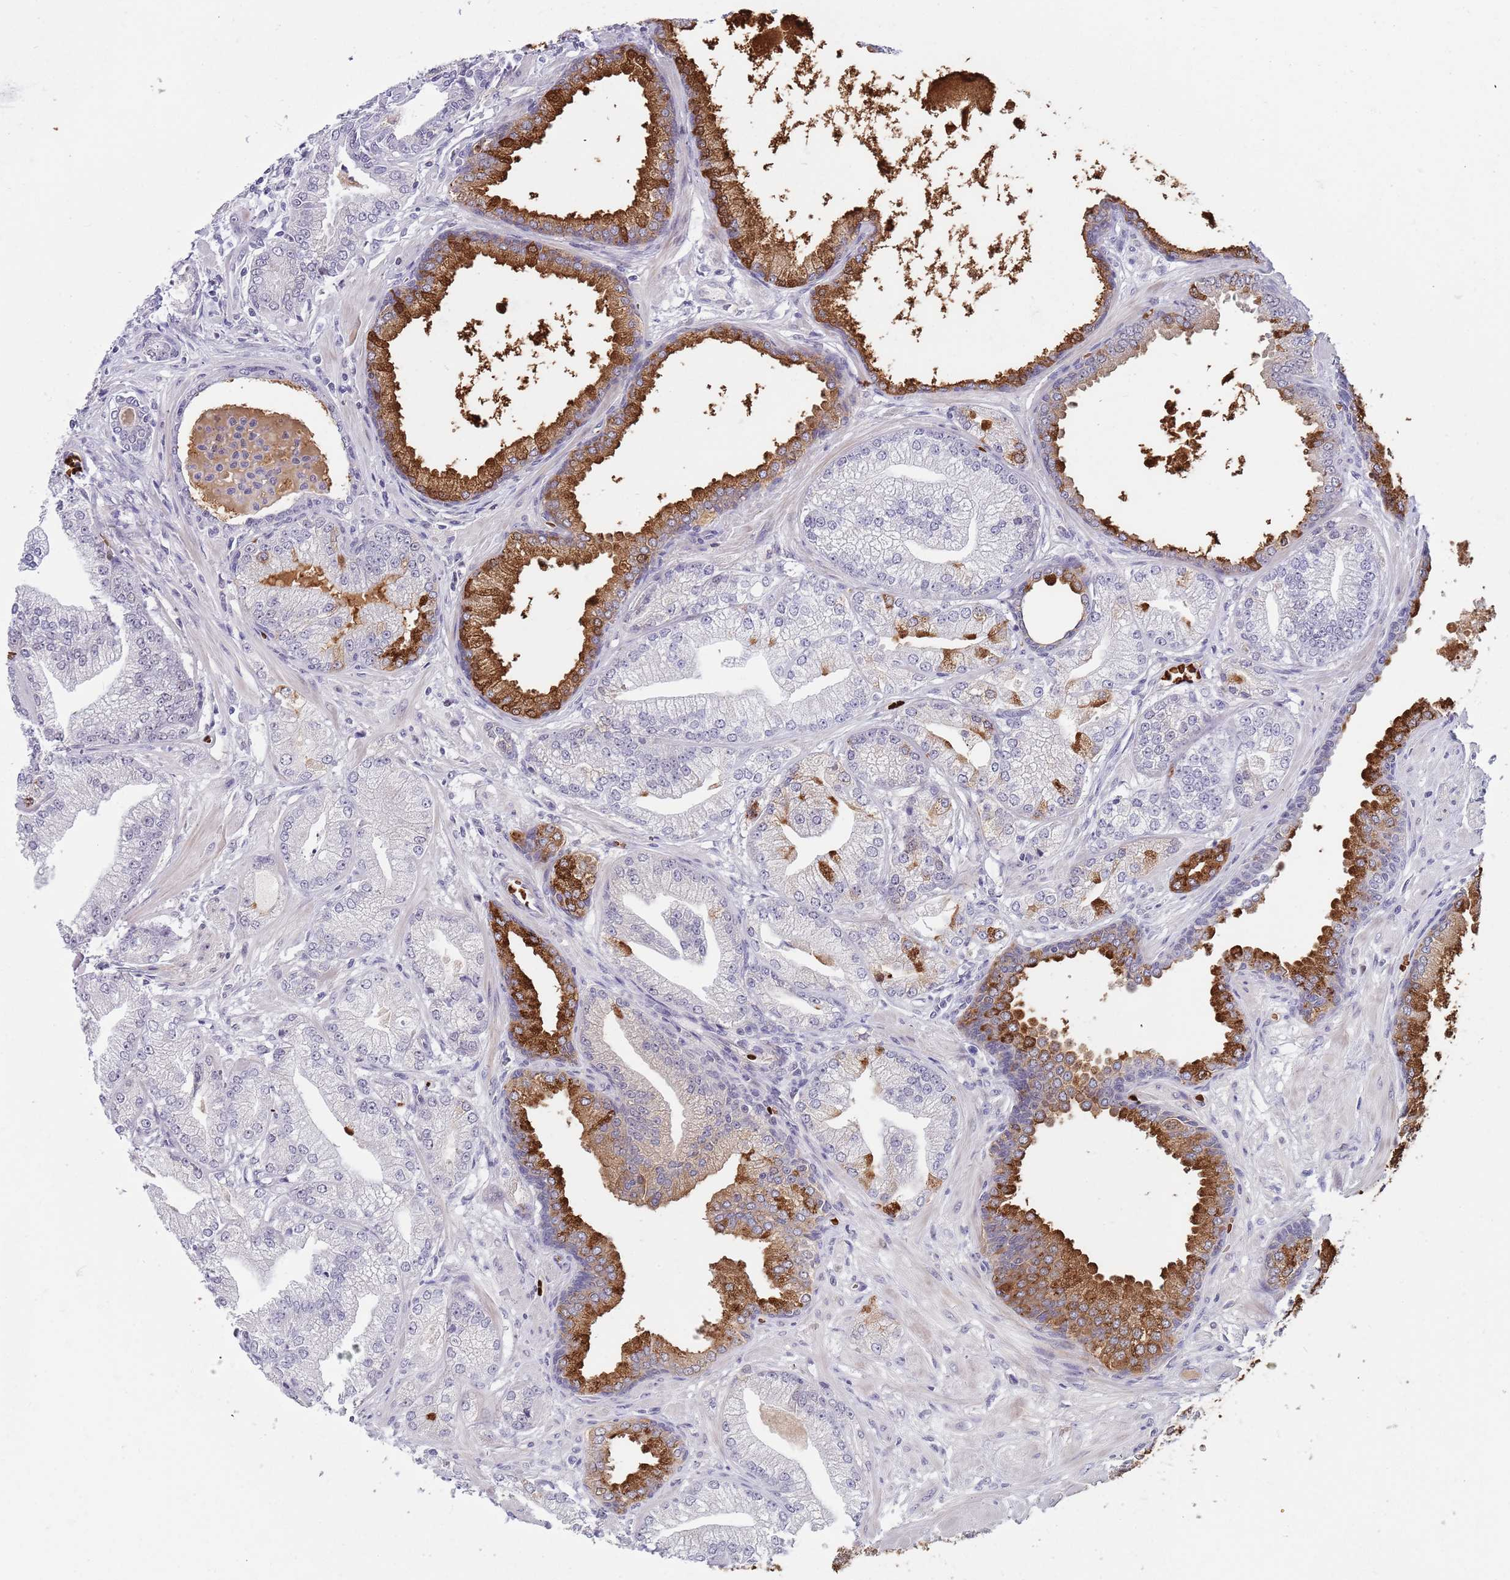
{"staining": {"intensity": "moderate", "quantity": "<25%", "location": "cytoplasmic/membranous"}, "tissue": "prostate cancer", "cell_type": "Tumor cells", "image_type": "cancer", "snomed": [{"axis": "morphology", "description": "Adenocarcinoma, Low grade"}, {"axis": "topography", "description": "Prostate"}], "caption": "Protein staining of prostate cancer tissue reveals moderate cytoplasmic/membranous expression in approximately <25% of tumor cells. Nuclei are stained in blue.", "gene": "LYPD6B", "patient": {"sex": "male", "age": 55}}